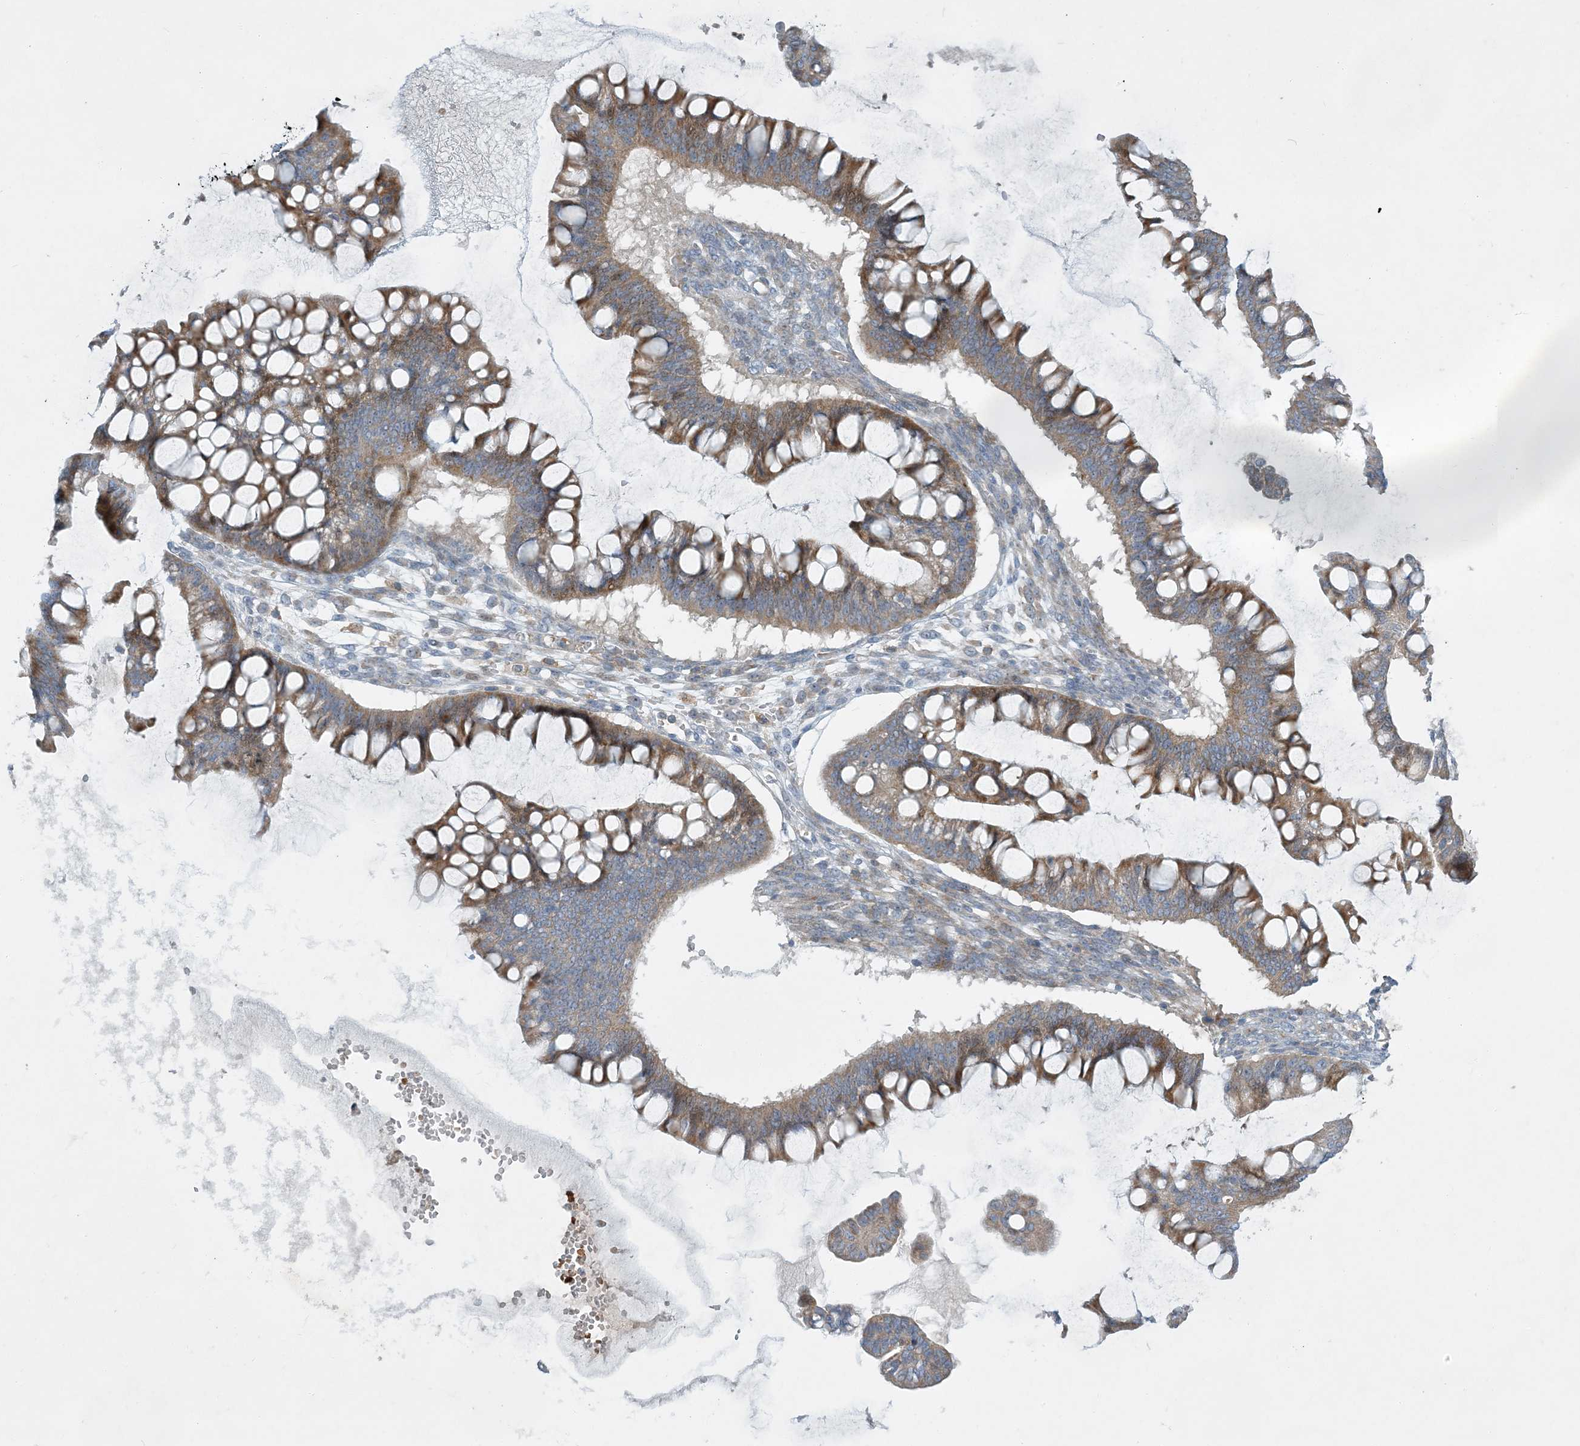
{"staining": {"intensity": "moderate", "quantity": ">75%", "location": "cytoplasmic/membranous"}, "tissue": "ovarian cancer", "cell_type": "Tumor cells", "image_type": "cancer", "snomed": [{"axis": "morphology", "description": "Cystadenocarcinoma, mucinous, NOS"}, {"axis": "topography", "description": "Ovary"}], "caption": "This is a histology image of immunohistochemistry staining of ovarian mucinous cystadenocarcinoma, which shows moderate positivity in the cytoplasmic/membranous of tumor cells.", "gene": "LTN1", "patient": {"sex": "female", "age": 73}}